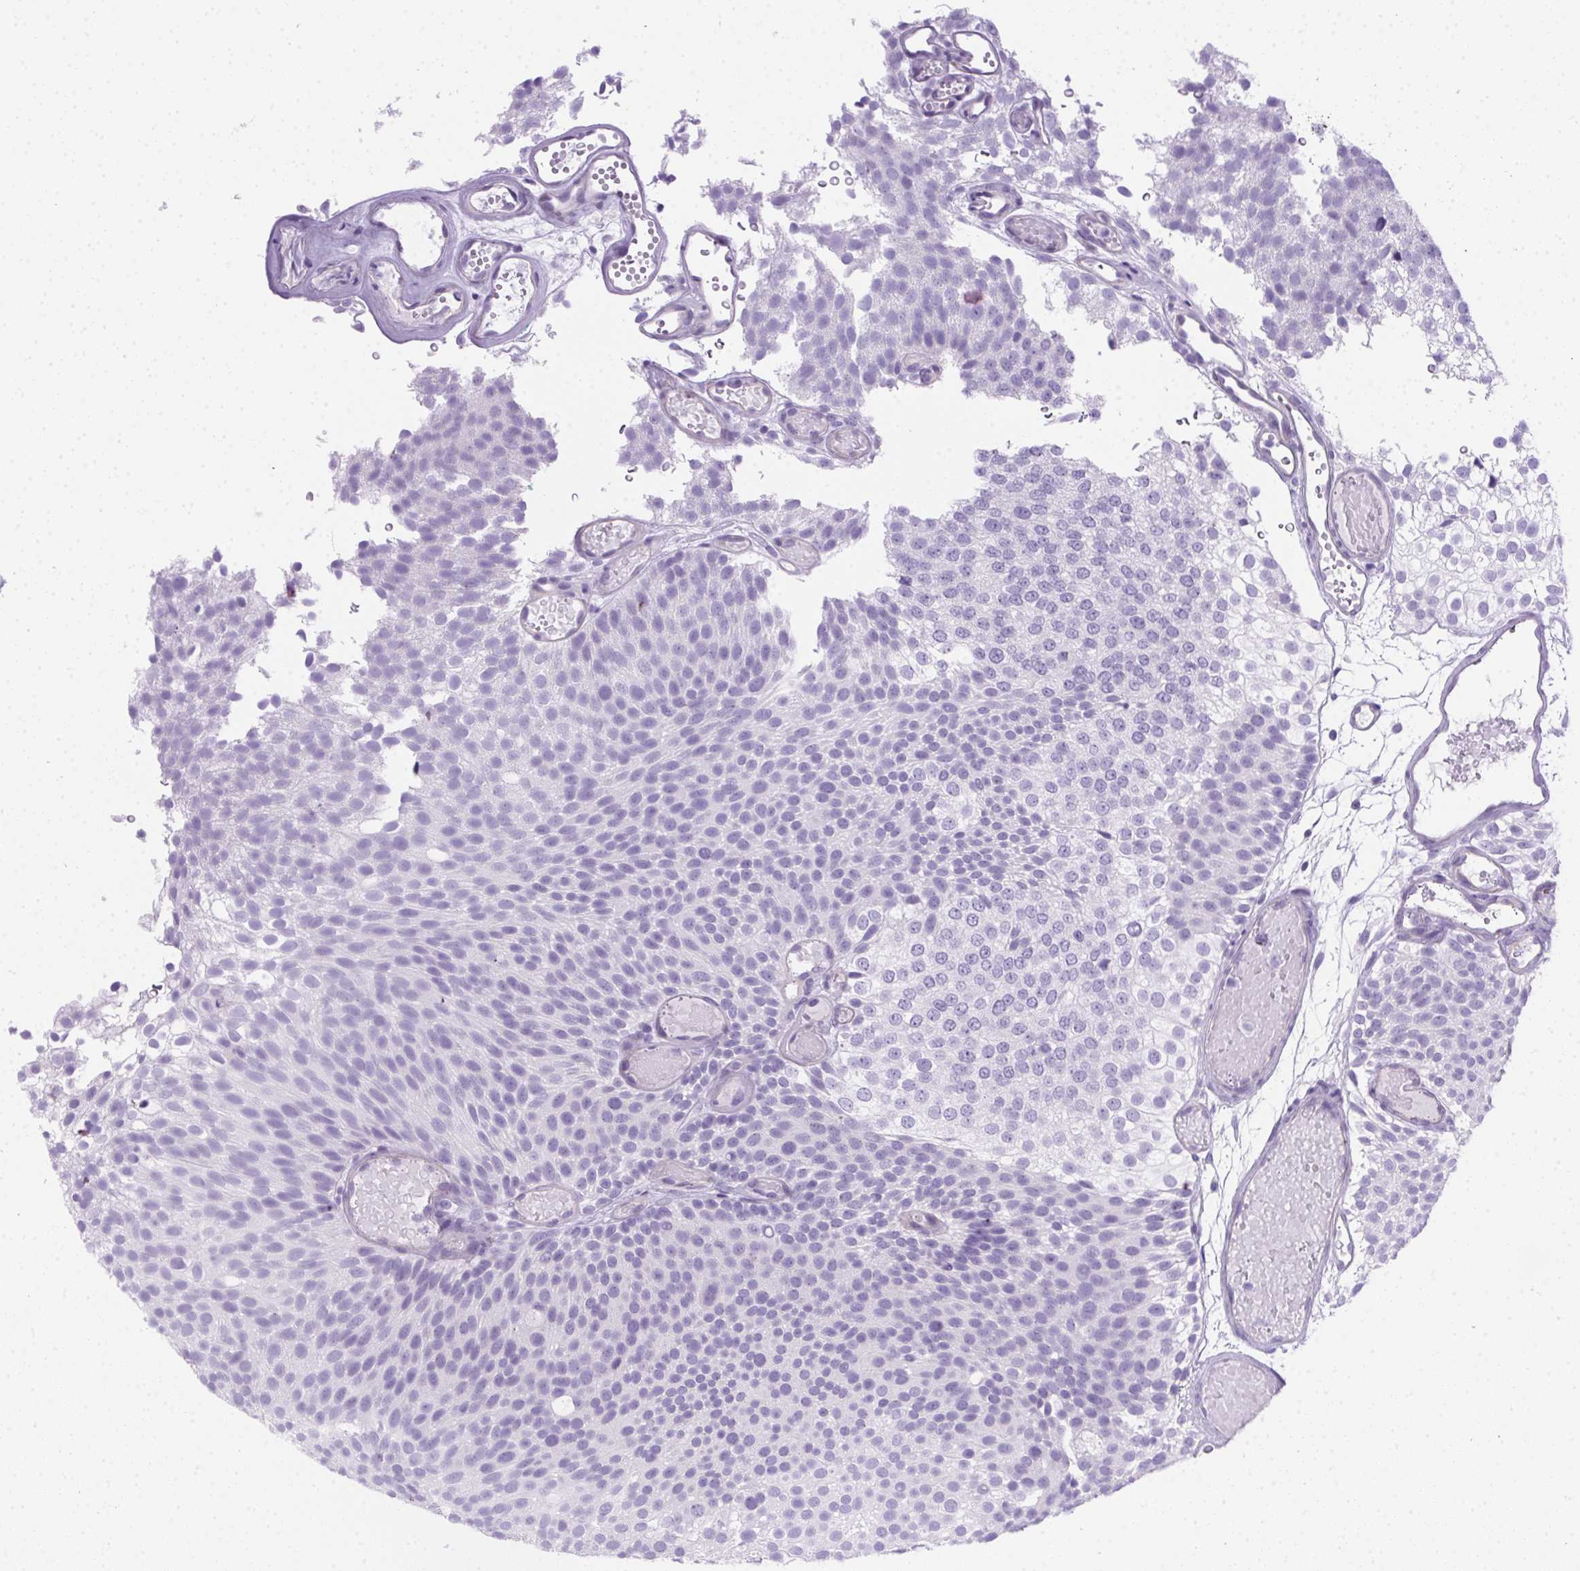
{"staining": {"intensity": "negative", "quantity": "none", "location": "none"}, "tissue": "urothelial cancer", "cell_type": "Tumor cells", "image_type": "cancer", "snomed": [{"axis": "morphology", "description": "Urothelial carcinoma, Low grade"}, {"axis": "topography", "description": "Urinary bladder"}], "caption": "Protein analysis of urothelial cancer shows no significant staining in tumor cells. (Immunohistochemistry (ihc), brightfield microscopy, high magnification).", "gene": "SPACA5B", "patient": {"sex": "male", "age": 78}}